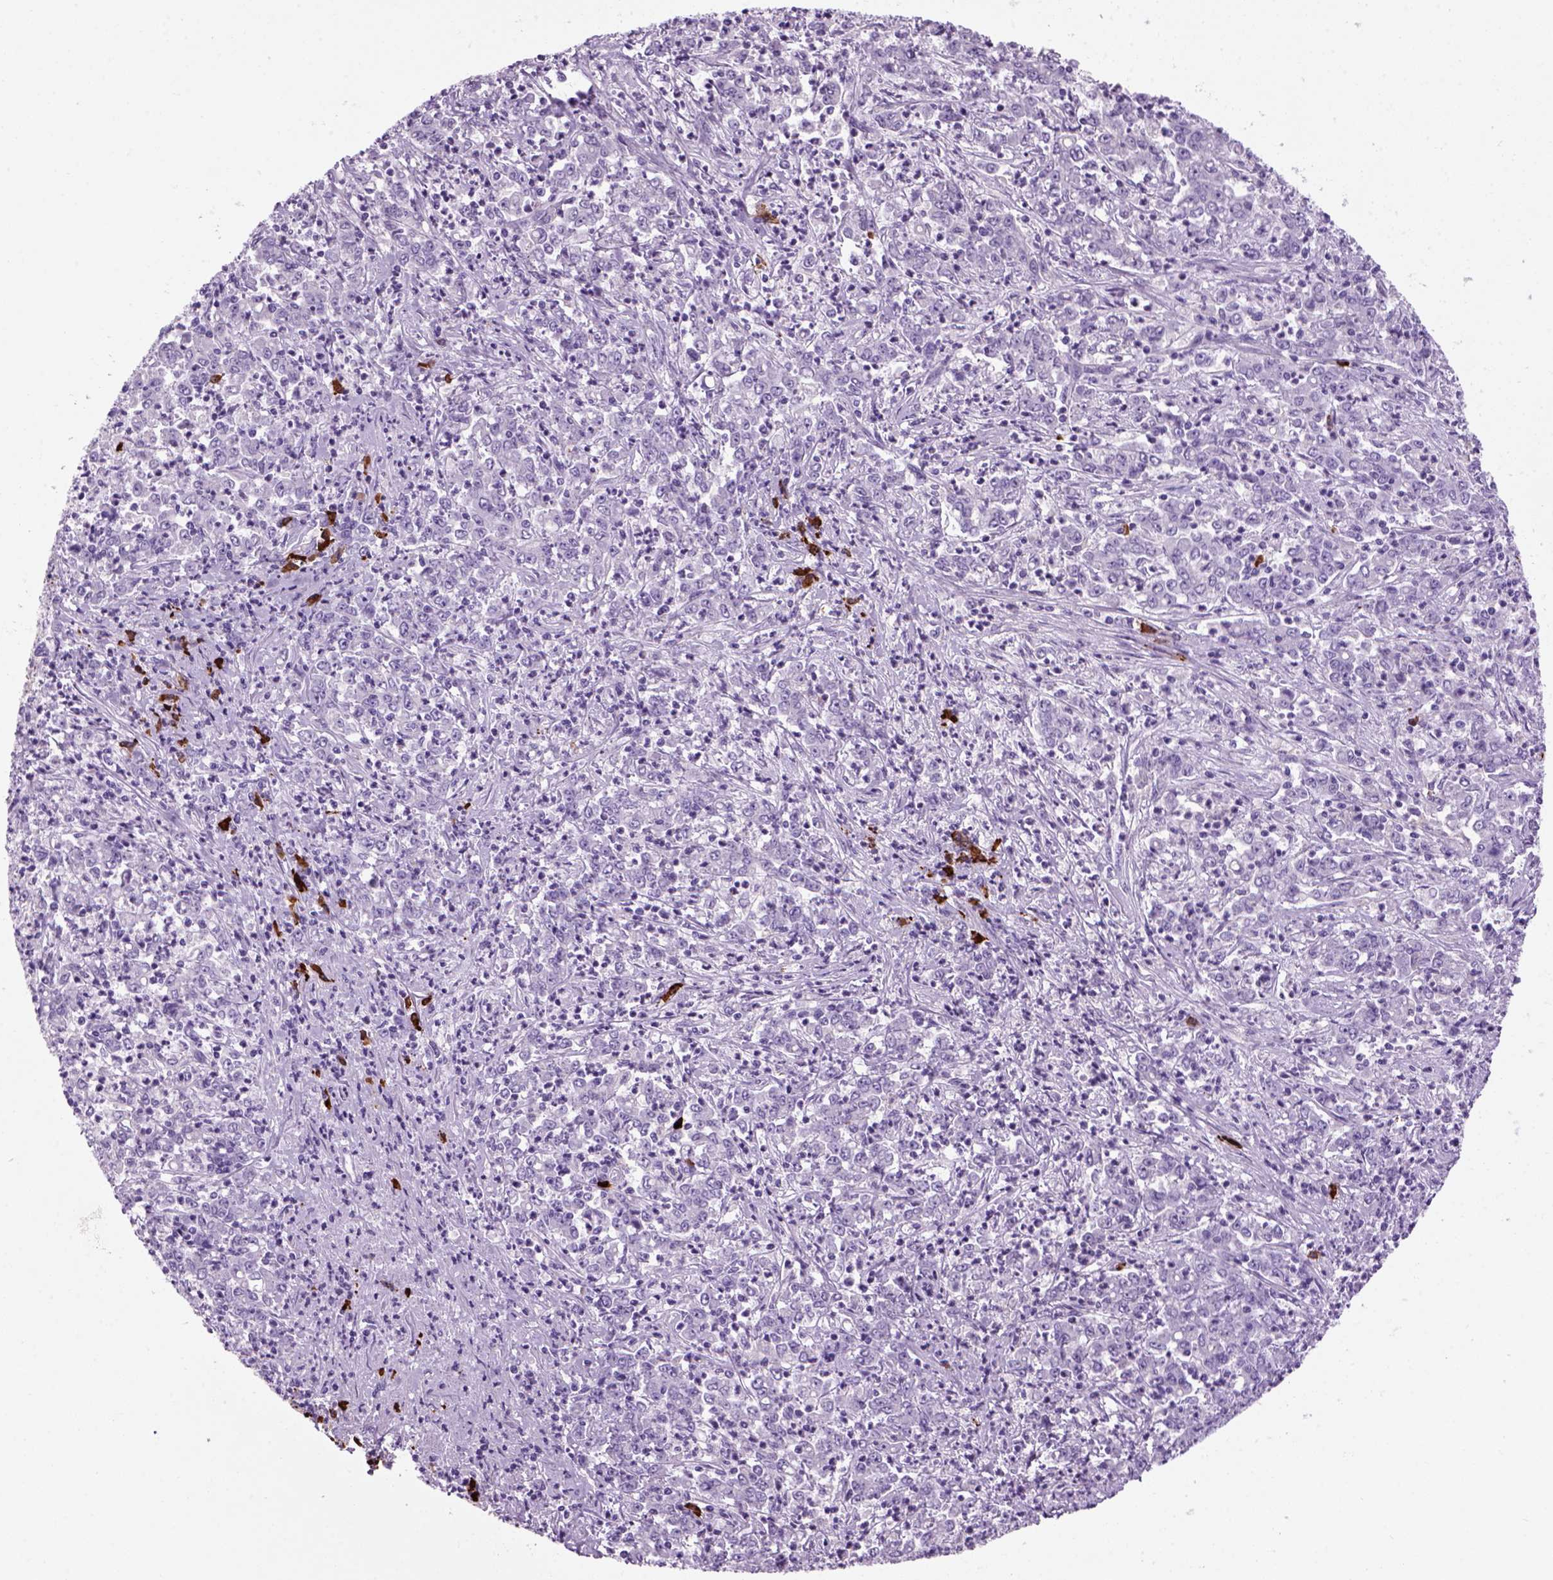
{"staining": {"intensity": "negative", "quantity": "none", "location": "none"}, "tissue": "stomach cancer", "cell_type": "Tumor cells", "image_type": "cancer", "snomed": [{"axis": "morphology", "description": "Adenocarcinoma, NOS"}, {"axis": "topography", "description": "Stomach, lower"}], "caption": "Immunohistochemistry (IHC) photomicrograph of human adenocarcinoma (stomach) stained for a protein (brown), which shows no positivity in tumor cells.", "gene": "MZB1", "patient": {"sex": "female", "age": 71}}